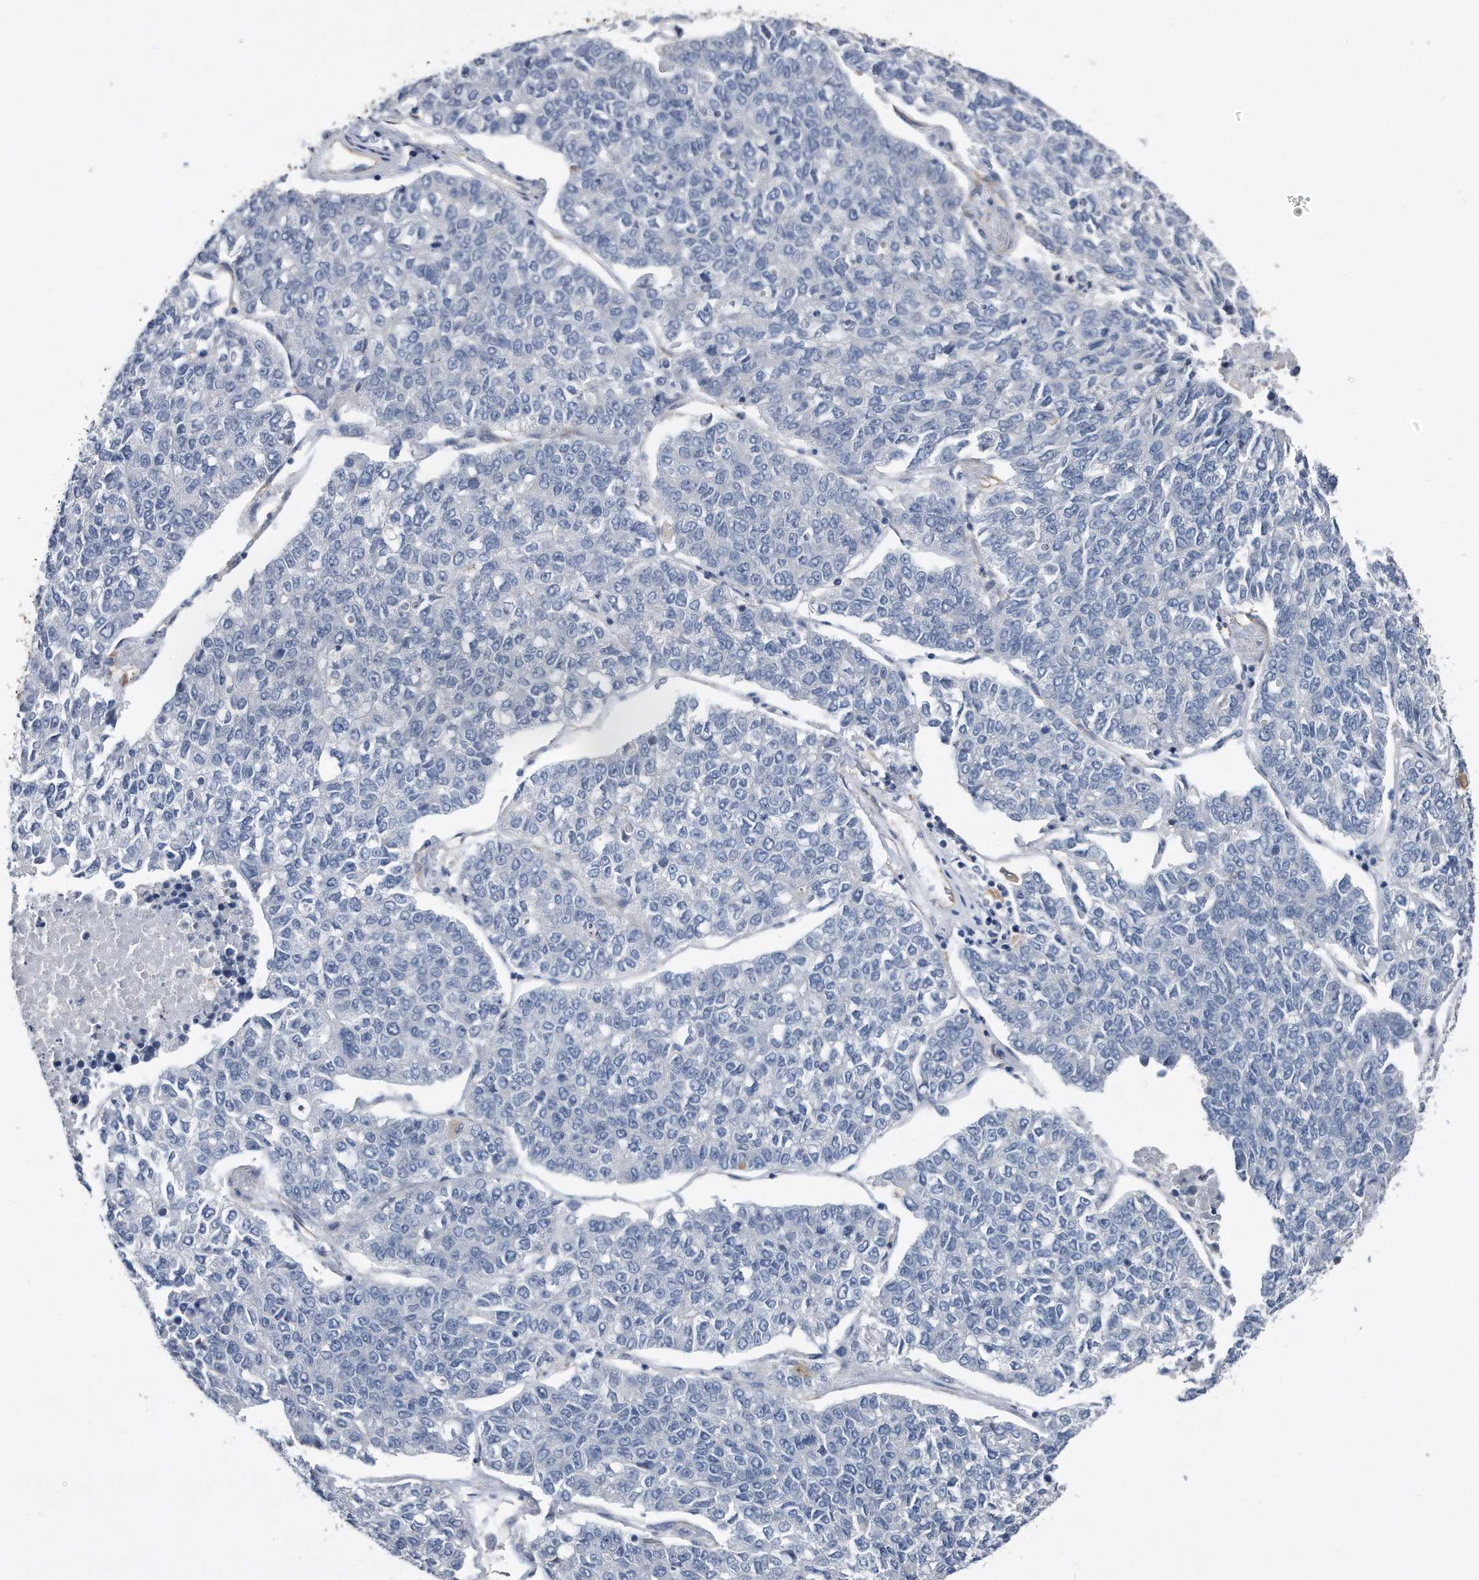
{"staining": {"intensity": "negative", "quantity": "none", "location": "none"}, "tissue": "lung cancer", "cell_type": "Tumor cells", "image_type": "cancer", "snomed": [{"axis": "morphology", "description": "Adenocarcinoma, NOS"}, {"axis": "topography", "description": "Lung"}], "caption": "A histopathology image of human lung adenocarcinoma is negative for staining in tumor cells.", "gene": "GPC1", "patient": {"sex": "male", "age": 49}}